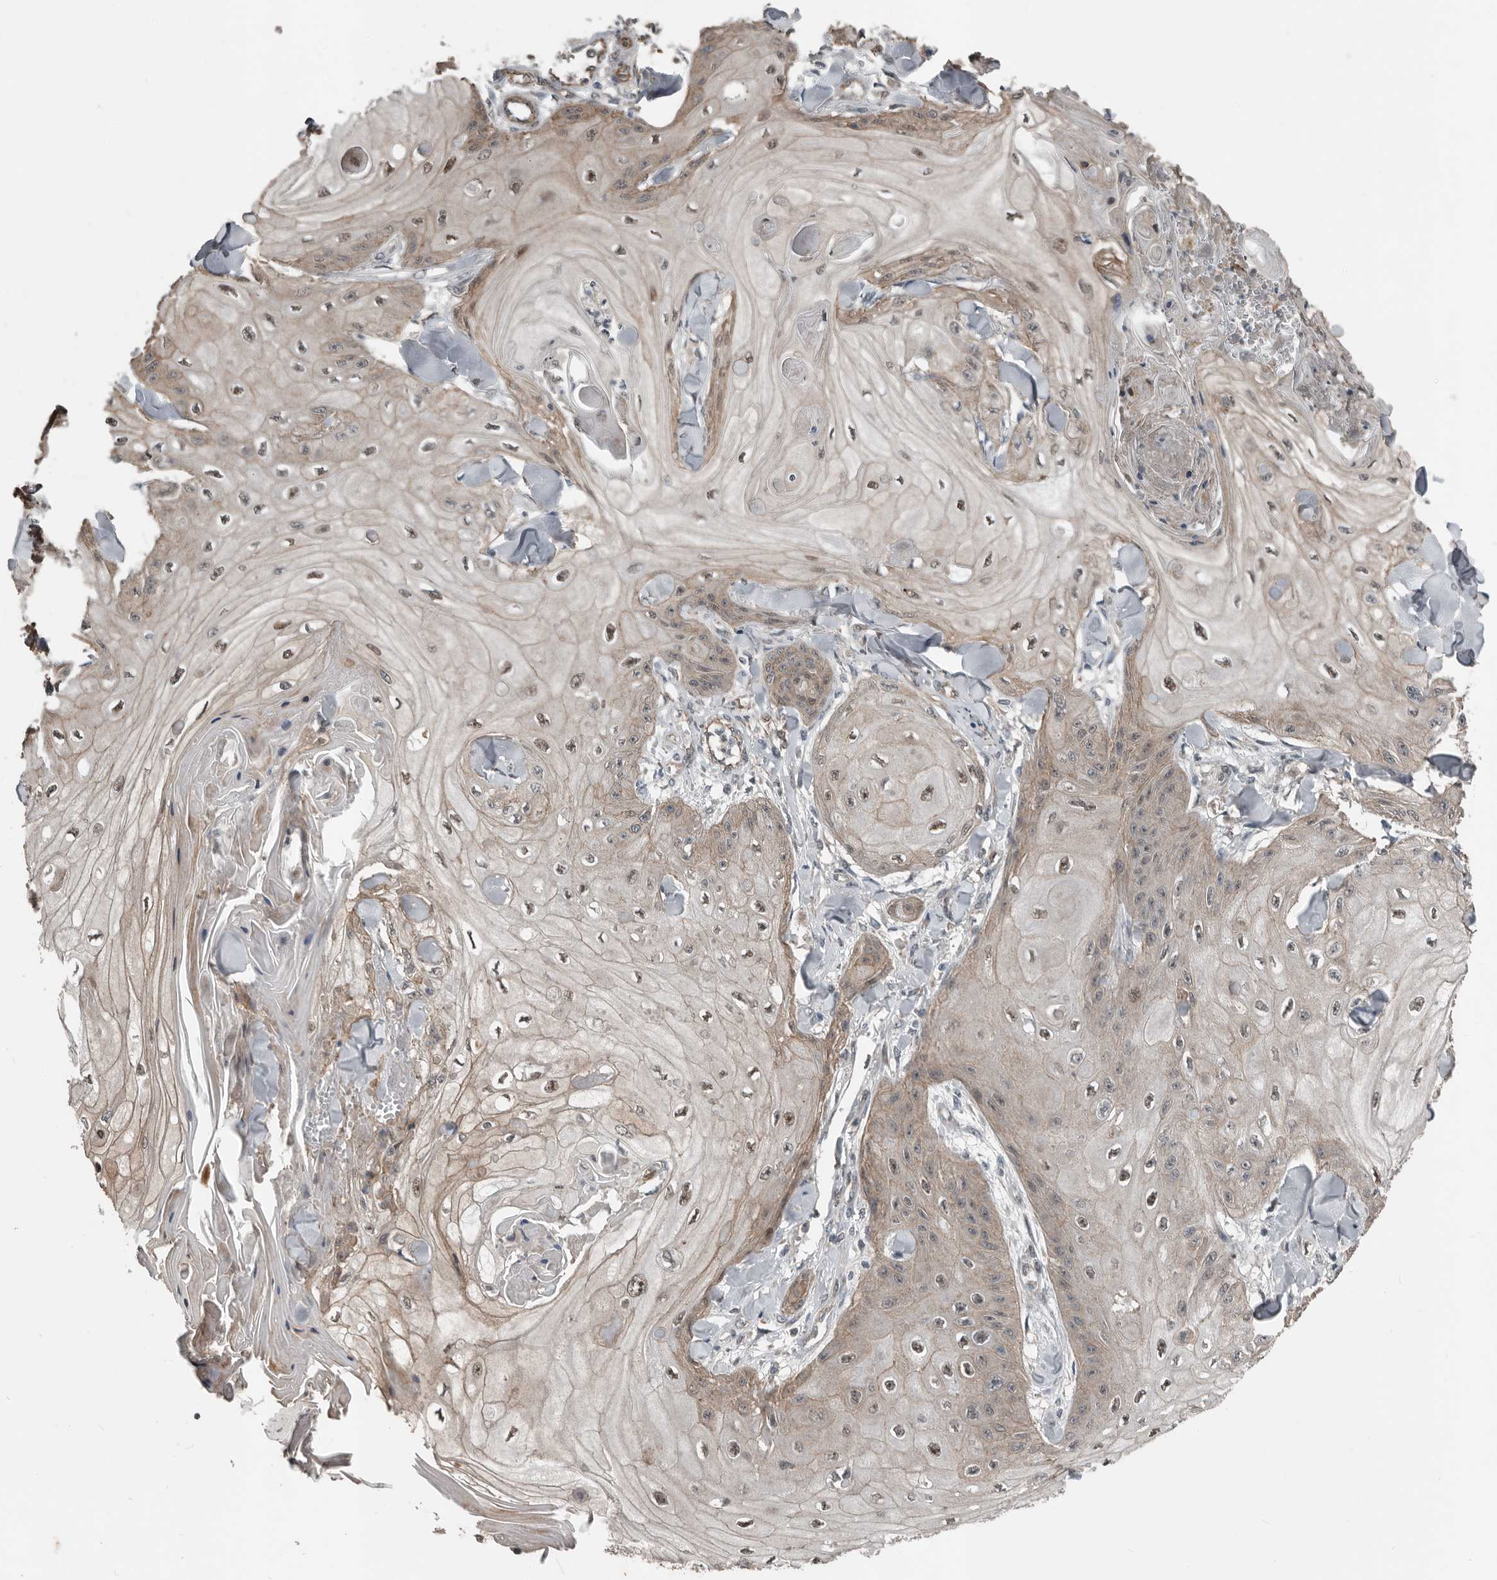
{"staining": {"intensity": "weak", "quantity": ">75%", "location": "cytoplasmic/membranous,nuclear"}, "tissue": "skin cancer", "cell_type": "Tumor cells", "image_type": "cancer", "snomed": [{"axis": "morphology", "description": "Squamous cell carcinoma, NOS"}, {"axis": "topography", "description": "Skin"}], "caption": "Immunohistochemical staining of human squamous cell carcinoma (skin) reveals low levels of weak cytoplasmic/membranous and nuclear protein positivity in approximately >75% of tumor cells.", "gene": "YOD1", "patient": {"sex": "male", "age": 74}}